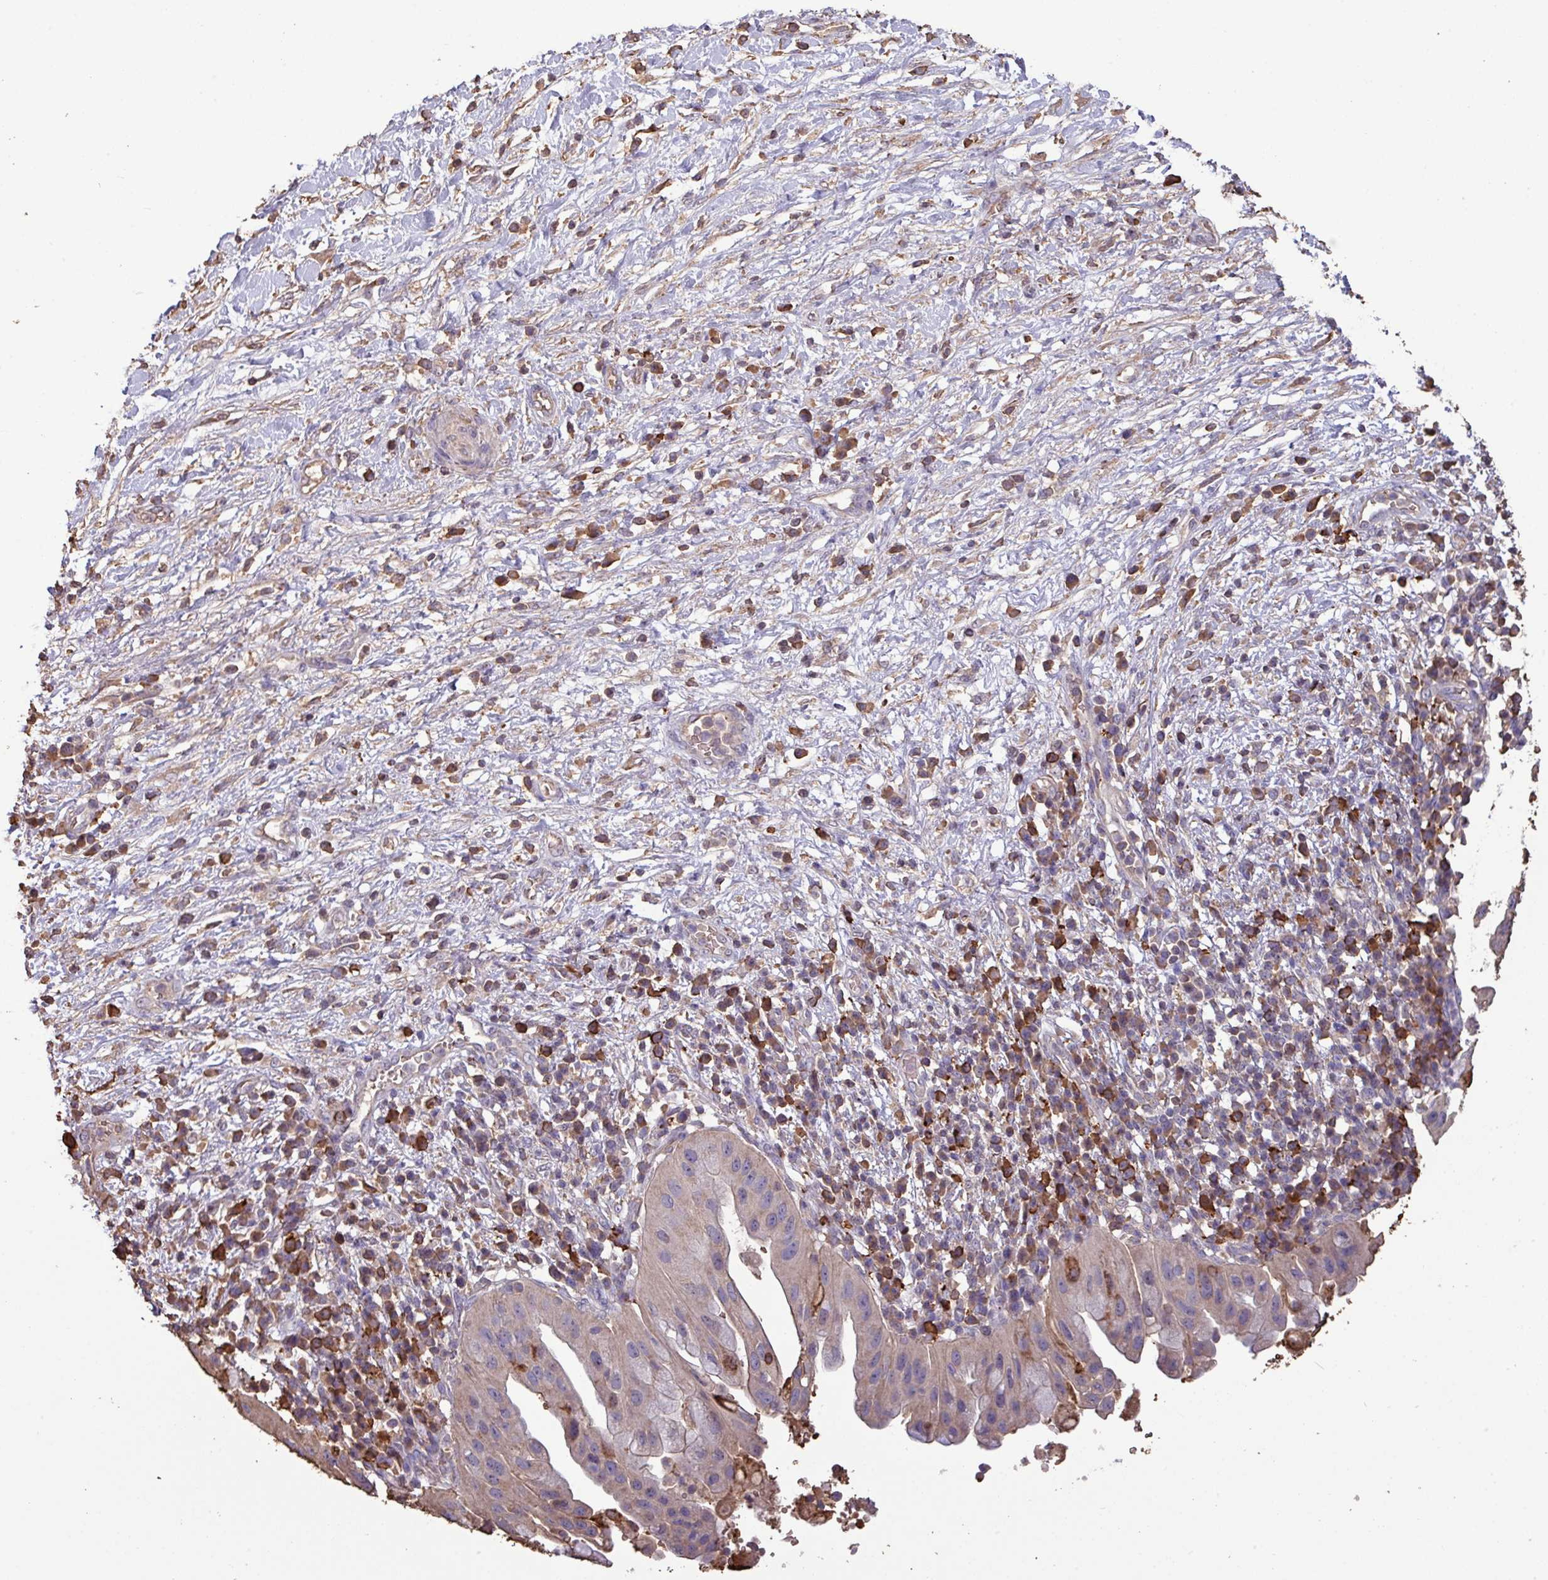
{"staining": {"intensity": "weak", "quantity": "25%-75%", "location": "cytoplasmic/membranous"}, "tissue": "pancreatic cancer", "cell_type": "Tumor cells", "image_type": "cancer", "snomed": [{"axis": "morphology", "description": "Adenocarcinoma, NOS"}, {"axis": "topography", "description": "Pancreas"}], "caption": "Immunohistochemistry (IHC) of pancreatic cancer (adenocarcinoma) shows low levels of weak cytoplasmic/membranous positivity in about 25%-75% of tumor cells.", "gene": "CAMK2B", "patient": {"sex": "male", "age": 68}}